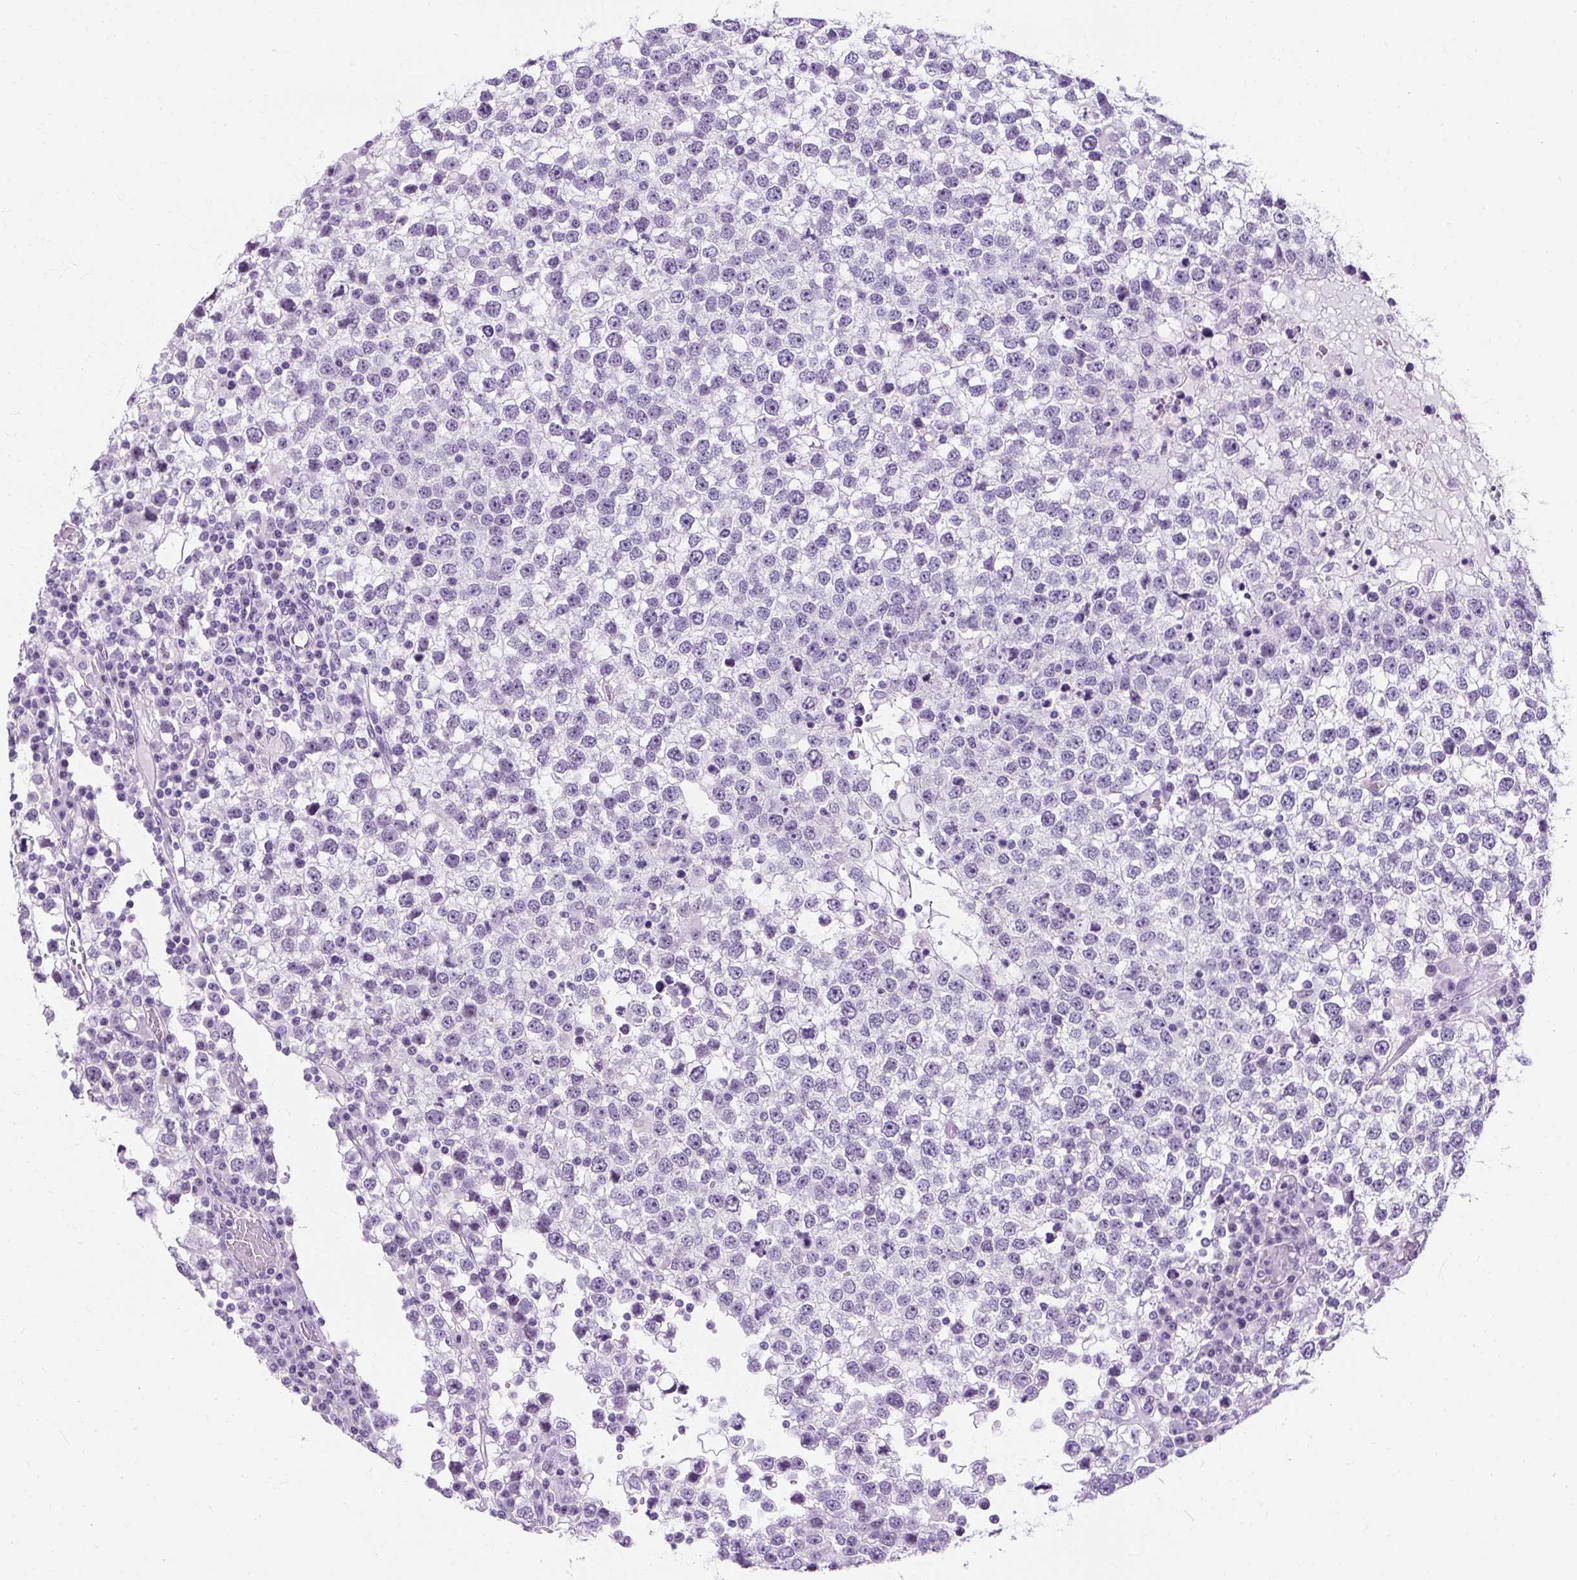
{"staining": {"intensity": "negative", "quantity": "none", "location": "none"}, "tissue": "testis cancer", "cell_type": "Tumor cells", "image_type": "cancer", "snomed": [{"axis": "morphology", "description": "Seminoma, NOS"}, {"axis": "topography", "description": "Testis"}], "caption": "Immunohistochemistry (IHC) micrograph of testis cancer stained for a protein (brown), which demonstrates no staining in tumor cells.", "gene": "RYBP", "patient": {"sex": "male", "age": 65}}